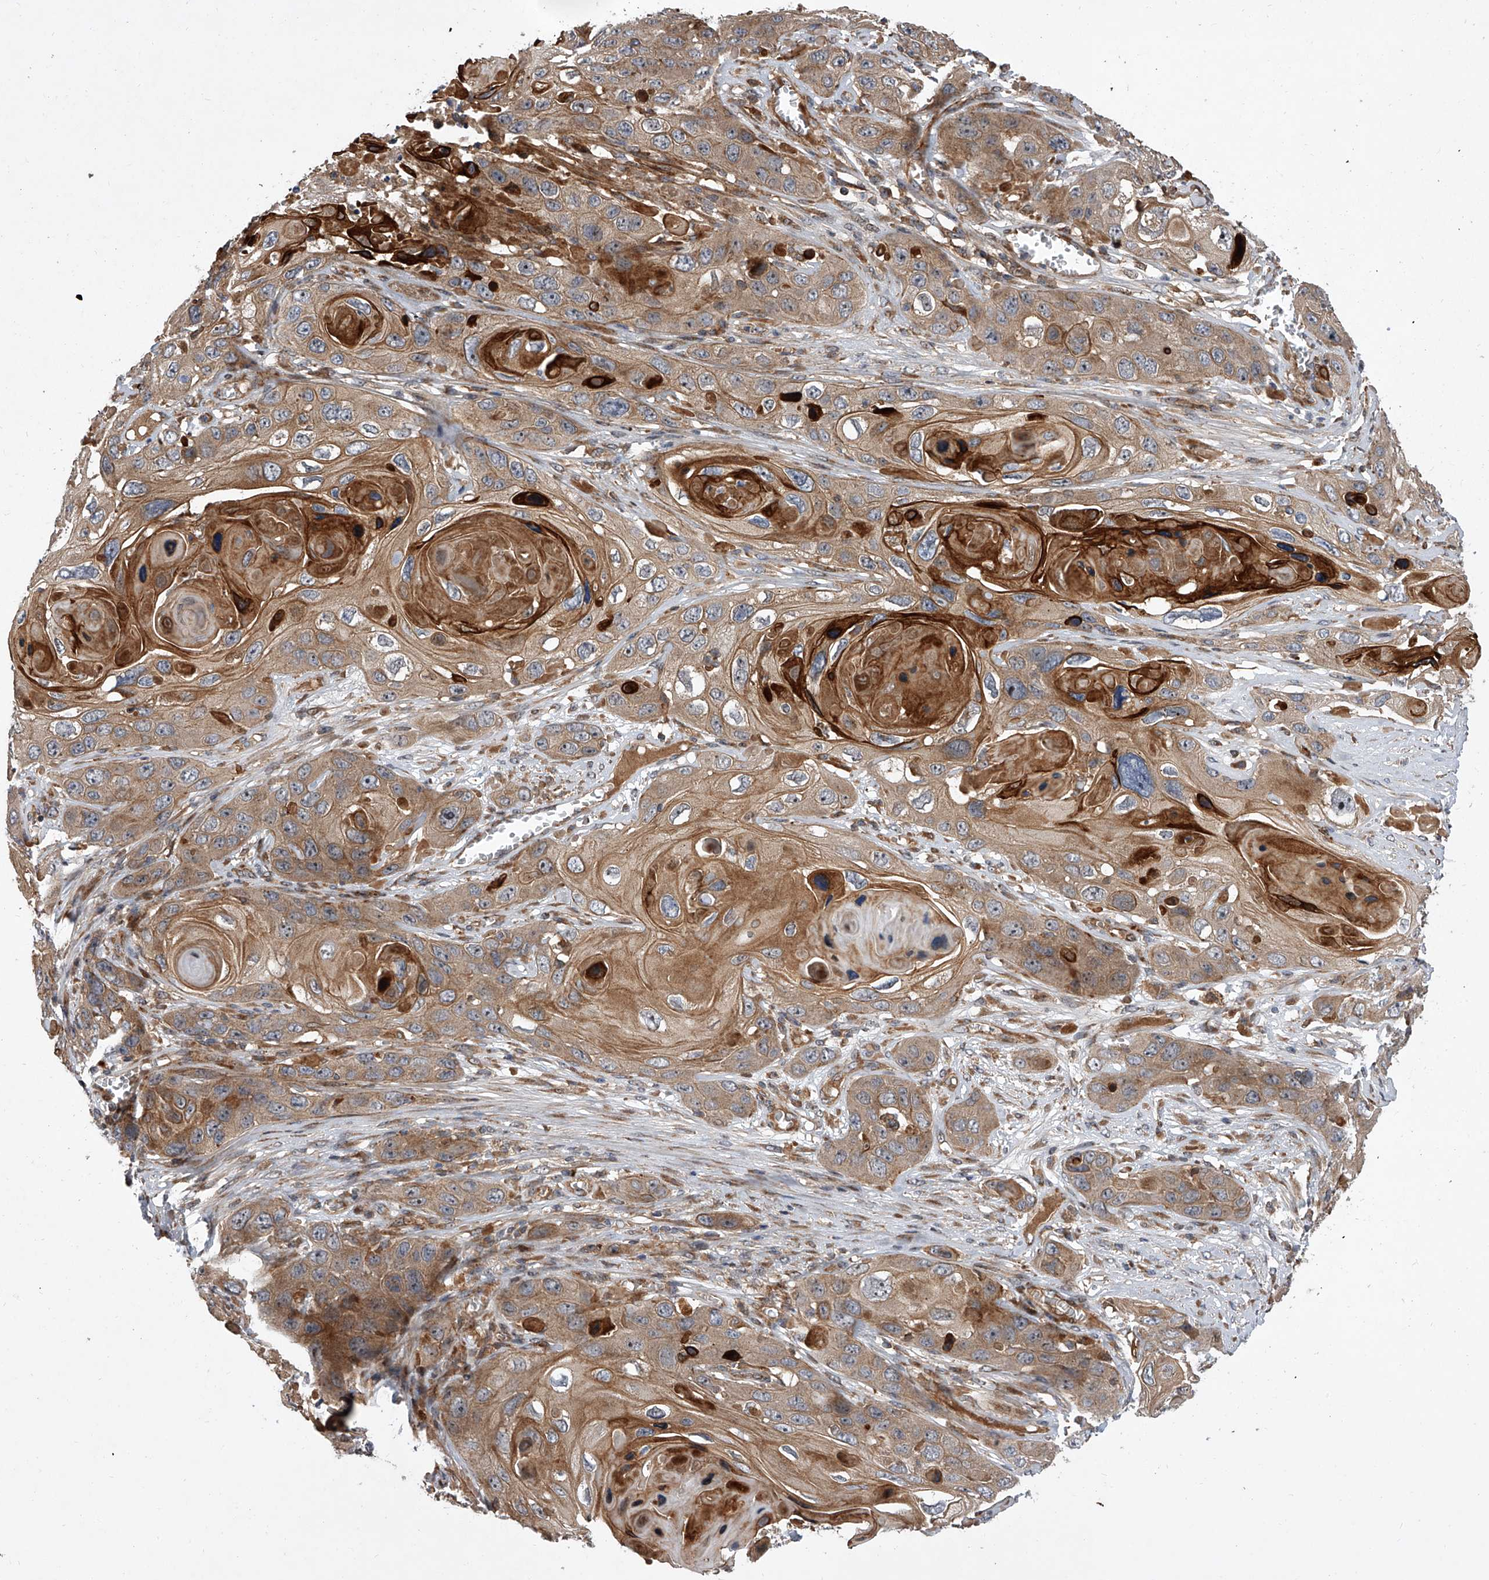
{"staining": {"intensity": "moderate", "quantity": ">75%", "location": "cytoplasmic/membranous"}, "tissue": "skin cancer", "cell_type": "Tumor cells", "image_type": "cancer", "snomed": [{"axis": "morphology", "description": "Squamous cell carcinoma, NOS"}, {"axis": "topography", "description": "Skin"}], "caption": "Tumor cells show medium levels of moderate cytoplasmic/membranous expression in about >75% of cells in skin squamous cell carcinoma.", "gene": "USP47", "patient": {"sex": "male", "age": 55}}